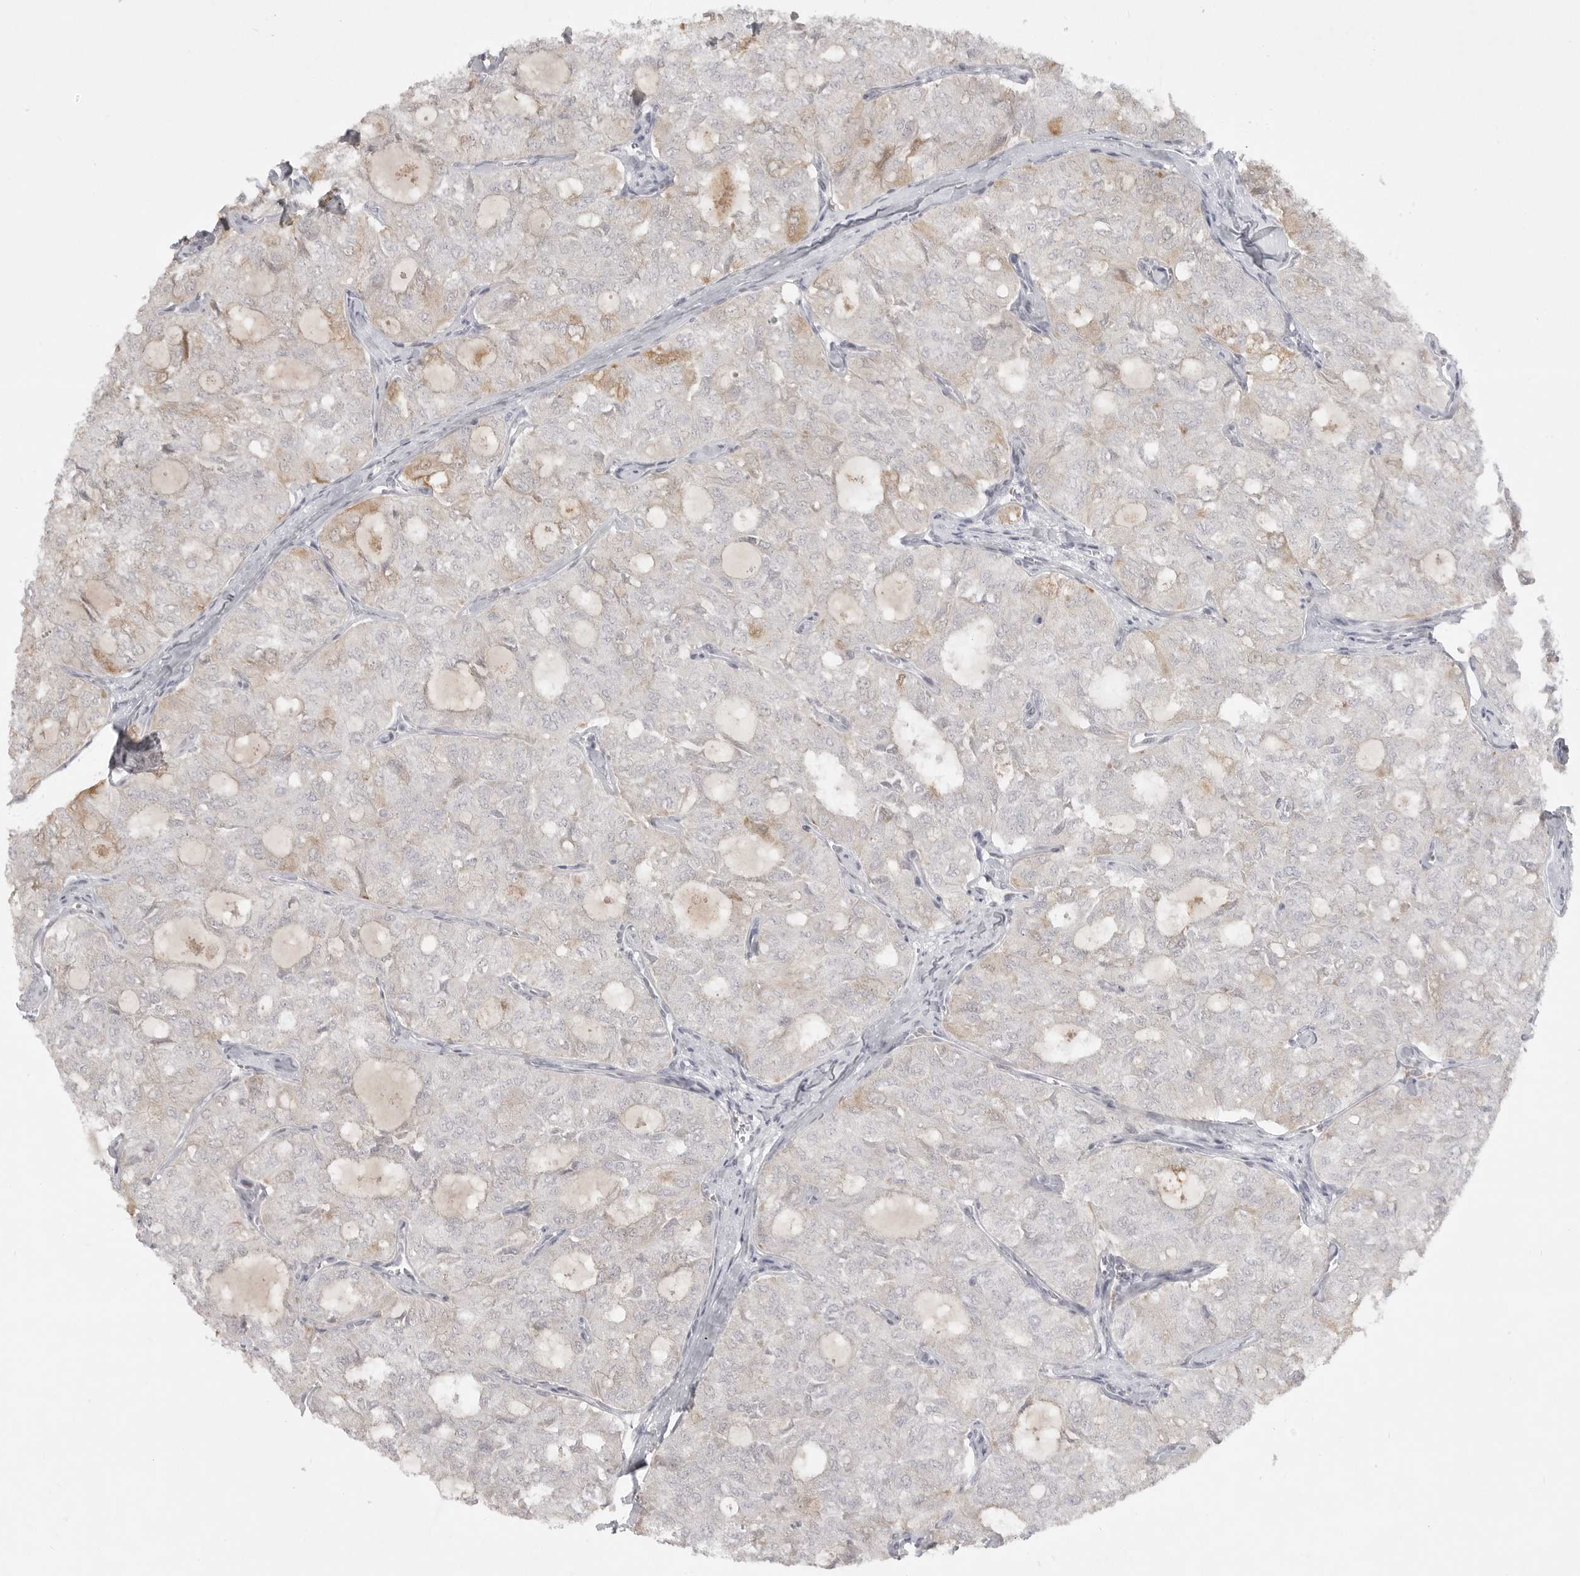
{"staining": {"intensity": "weak", "quantity": "<25%", "location": "cytoplasmic/membranous"}, "tissue": "thyroid cancer", "cell_type": "Tumor cells", "image_type": "cancer", "snomed": [{"axis": "morphology", "description": "Follicular adenoma carcinoma, NOS"}, {"axis": "topography", "description": "Thyroid gland"}], "caption": "Immunohistochemical staining of human thyroid follicular adenoma carcinoma reveals no significant expression in tumor cells.", "gene": "TCTN3", "patient": {"sex": "male", "age": 75}}